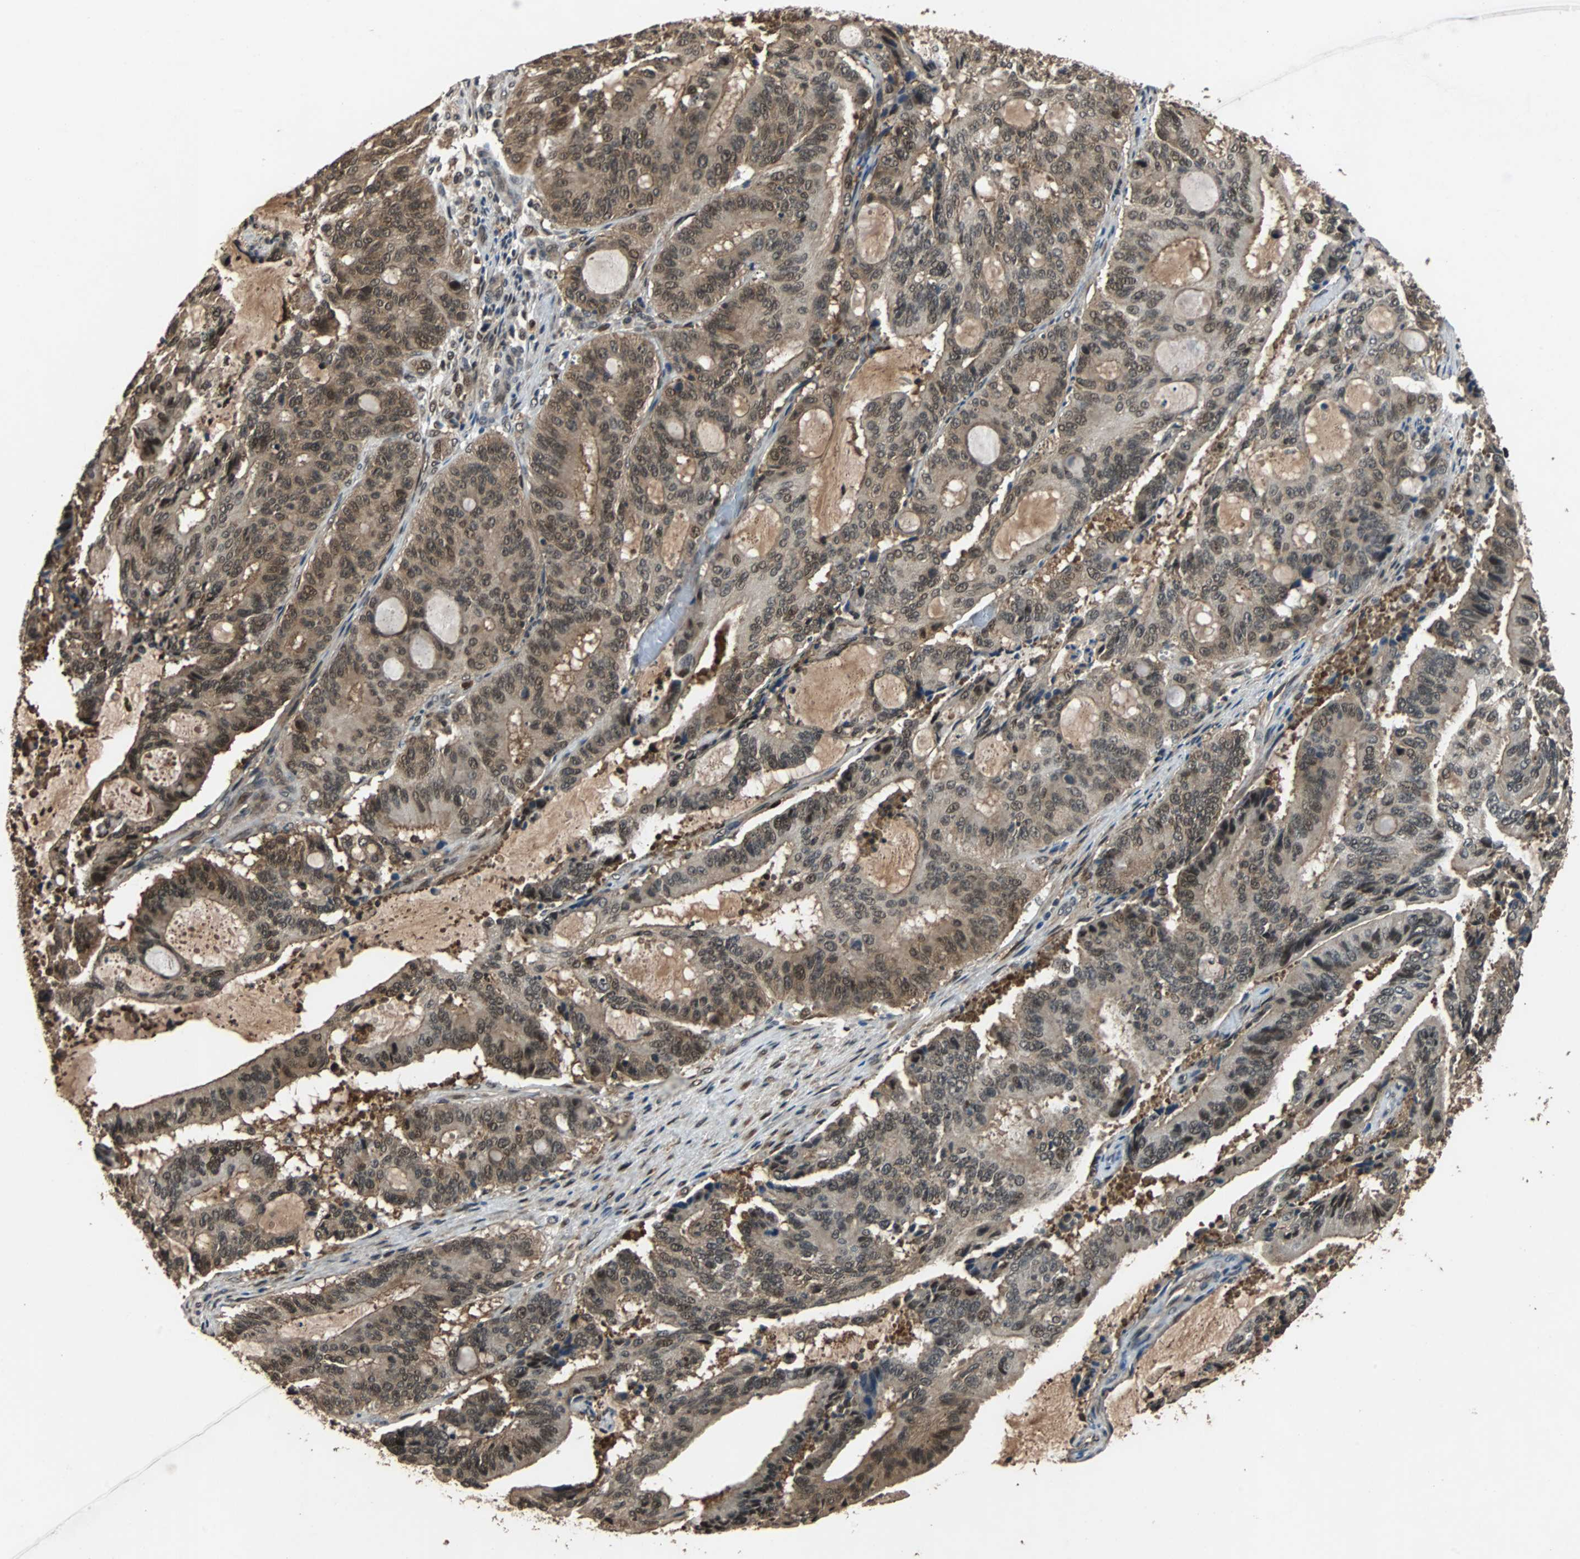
{"staining": {"intensity": "weak", "quantity": ">75%", "location": "cytoplasmic/membranous,nuclear"}, "tissue": "liver cancer", "cell_type": "Tumor cells", "image_type": "cancer", "snomed": [{"axis": "morphology", "description": "Cholangiocarcinoma"}, {"axis": "topography", "description": "Liver"}], "caption": "Approximately >75% of tumor cells in liver cancer show weak cytoplasmic/membranous and nuclear protein expression as visualized by brown immunohistochemical staining.", "gene": "PRDX6", "patient": {"sex": "female", "age": 73}}